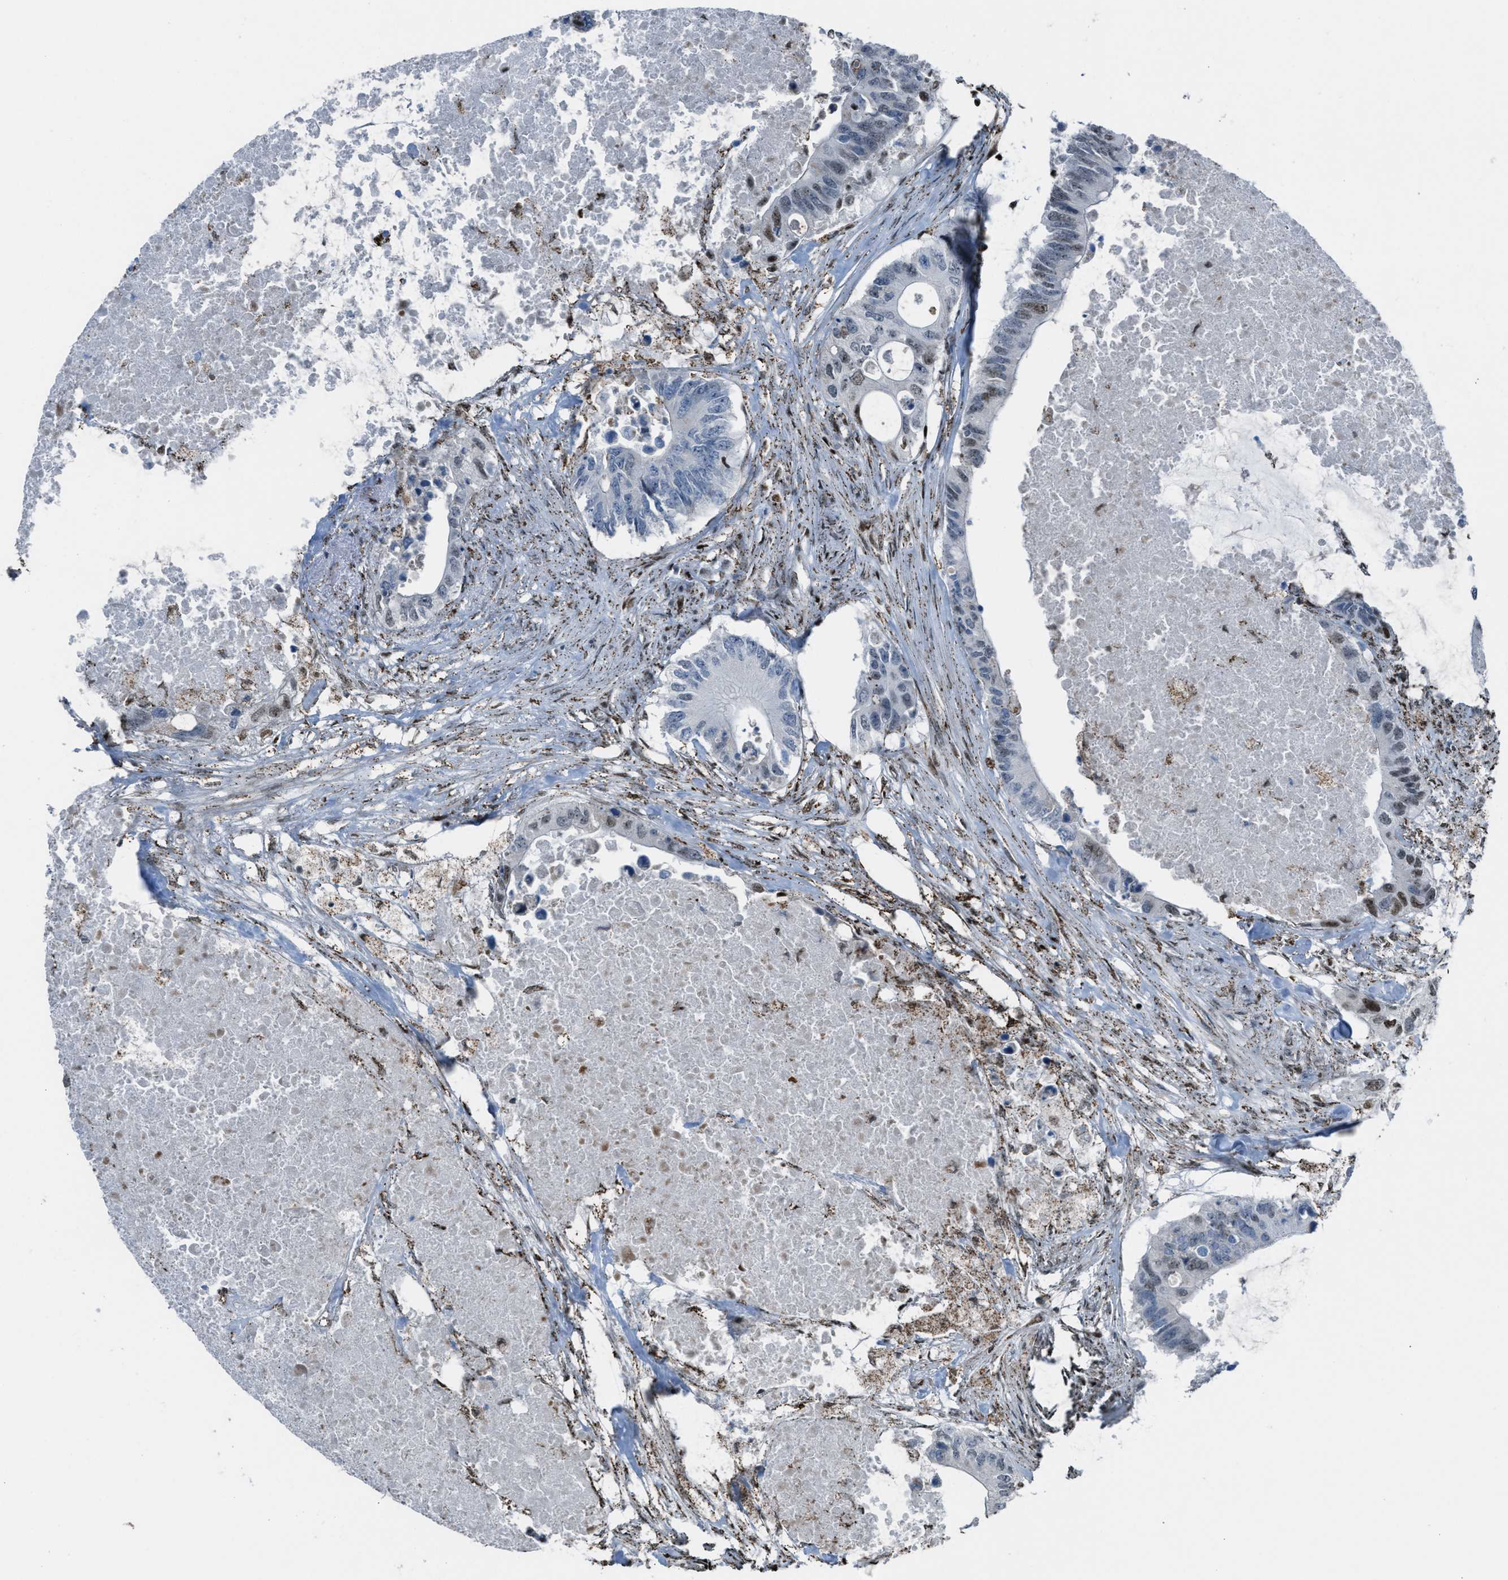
{"staining": {"intensity": "moderate", "quantity": "25%-75%", "location": "nuclear"}, "tissue": "colorectal cancer", "cell_type": "Tumor cells", "image_type": "cancer", "snomed": [{"axis": "morphology", "description": "Adenocarcinoma, NOS"}, {"axis": "topography", "description": "Colon"}], "caption": "Colorectal adenocarcinoma stained for a protein (brown) exhibits moderate nuclear positive staining in approximately 25%-75% of tumor cells.", "gene": "SLFN5", "patient": {"sex": "male", "age": 71}}